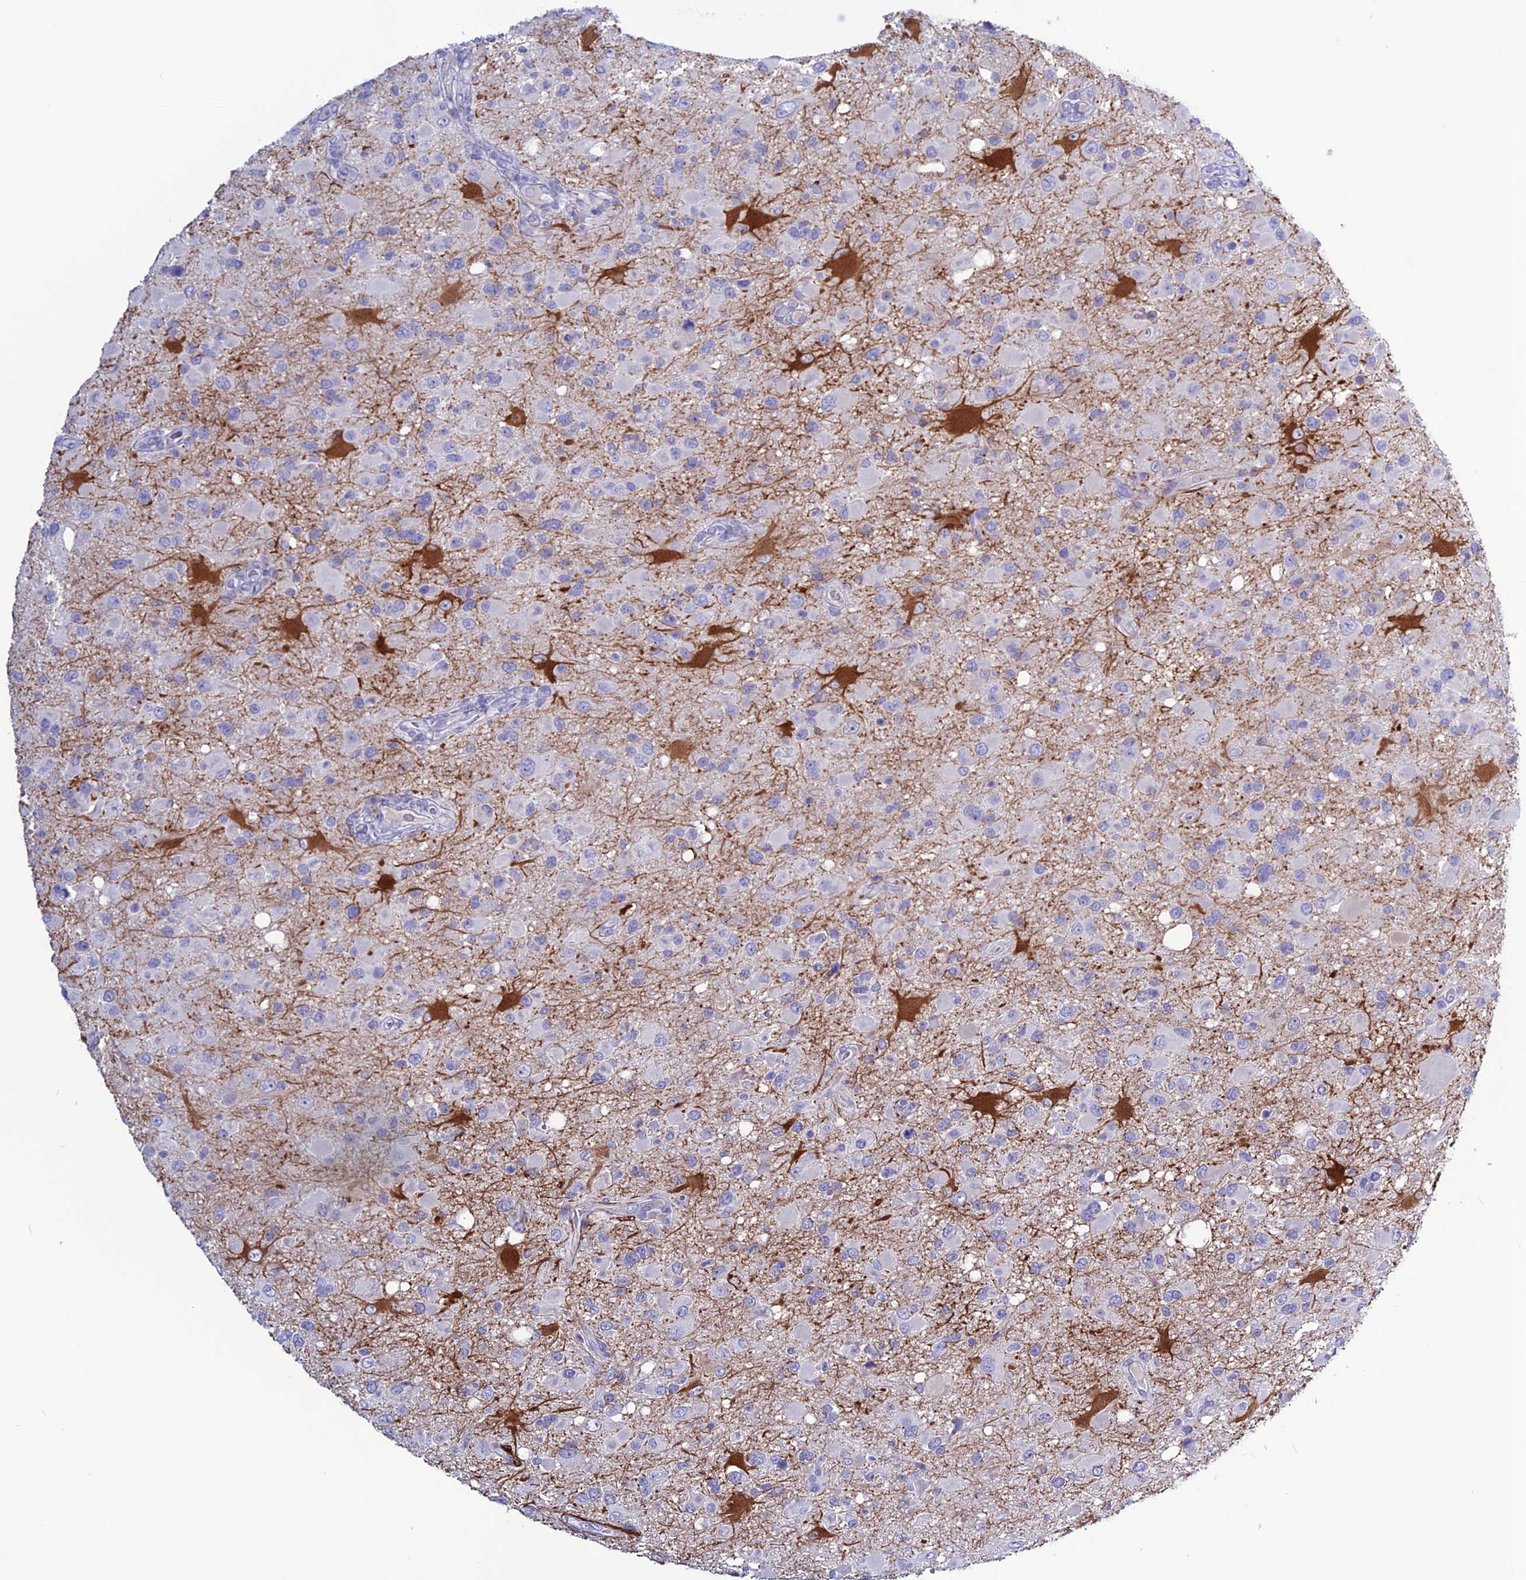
{"staining": {"intensity": "negative", "quantity": "none", "location": "none"}, "tissue": "glioma", "cell_type": "Tumor cells", "image_type": "cancer", "snomed": [{"axis": "morphology", "description": "Glioma, malignant, High grade"}, {"axis": "topography", "description": "Brain"}], "caption": "Malignant glioma (high-grade) stained for a protein using immunohistochemistry (IHC) exhibits no staining tumor cells.", "gene": "CLEC2L", "patient": {"sex": "male", "age": 53}}